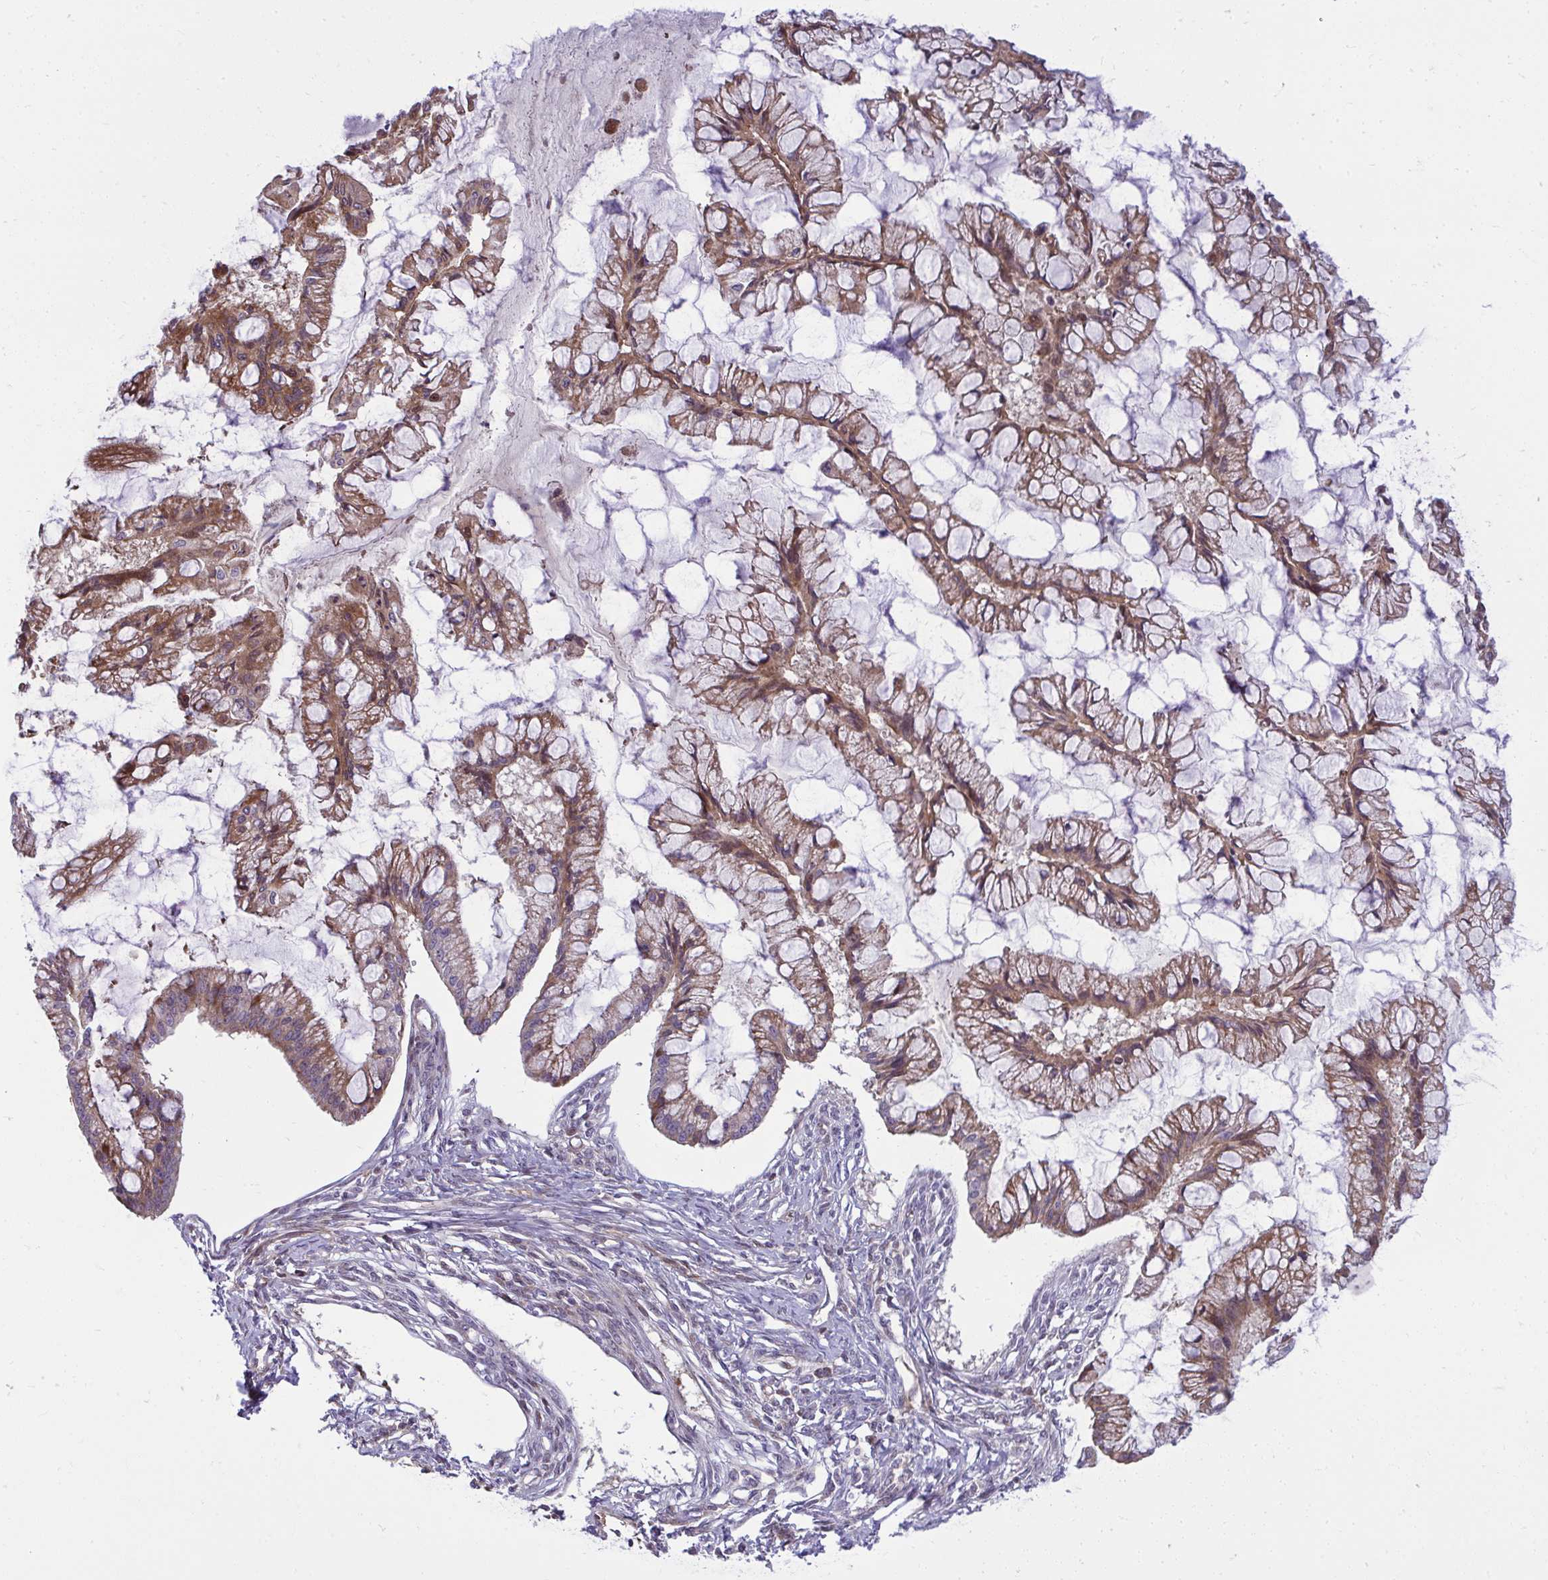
{"staining": {"intensity": "moderate", "quantity": ">75%", "location": "cytoplasmic/membranous"}, "tissue": "ovarian cancer", "cell_type": "Tumor cells", "image_type": "cancer", "snomed": [{"axis": "morphology", "description": "Cystadenocarcinoma, mucinous, NOS"}, {"axis": "topography", "description": "Ovary"}], "caption": "This is a histology image of immunohistochemistry (IHC) staining of mucinous cystadenocarcinoma (ovarian), which shows moderate staining in the cytoplasmic/membranous of tumor cells.", "gene": "ZSCAN9", "patient": {"sex": "female", "age": 73}}